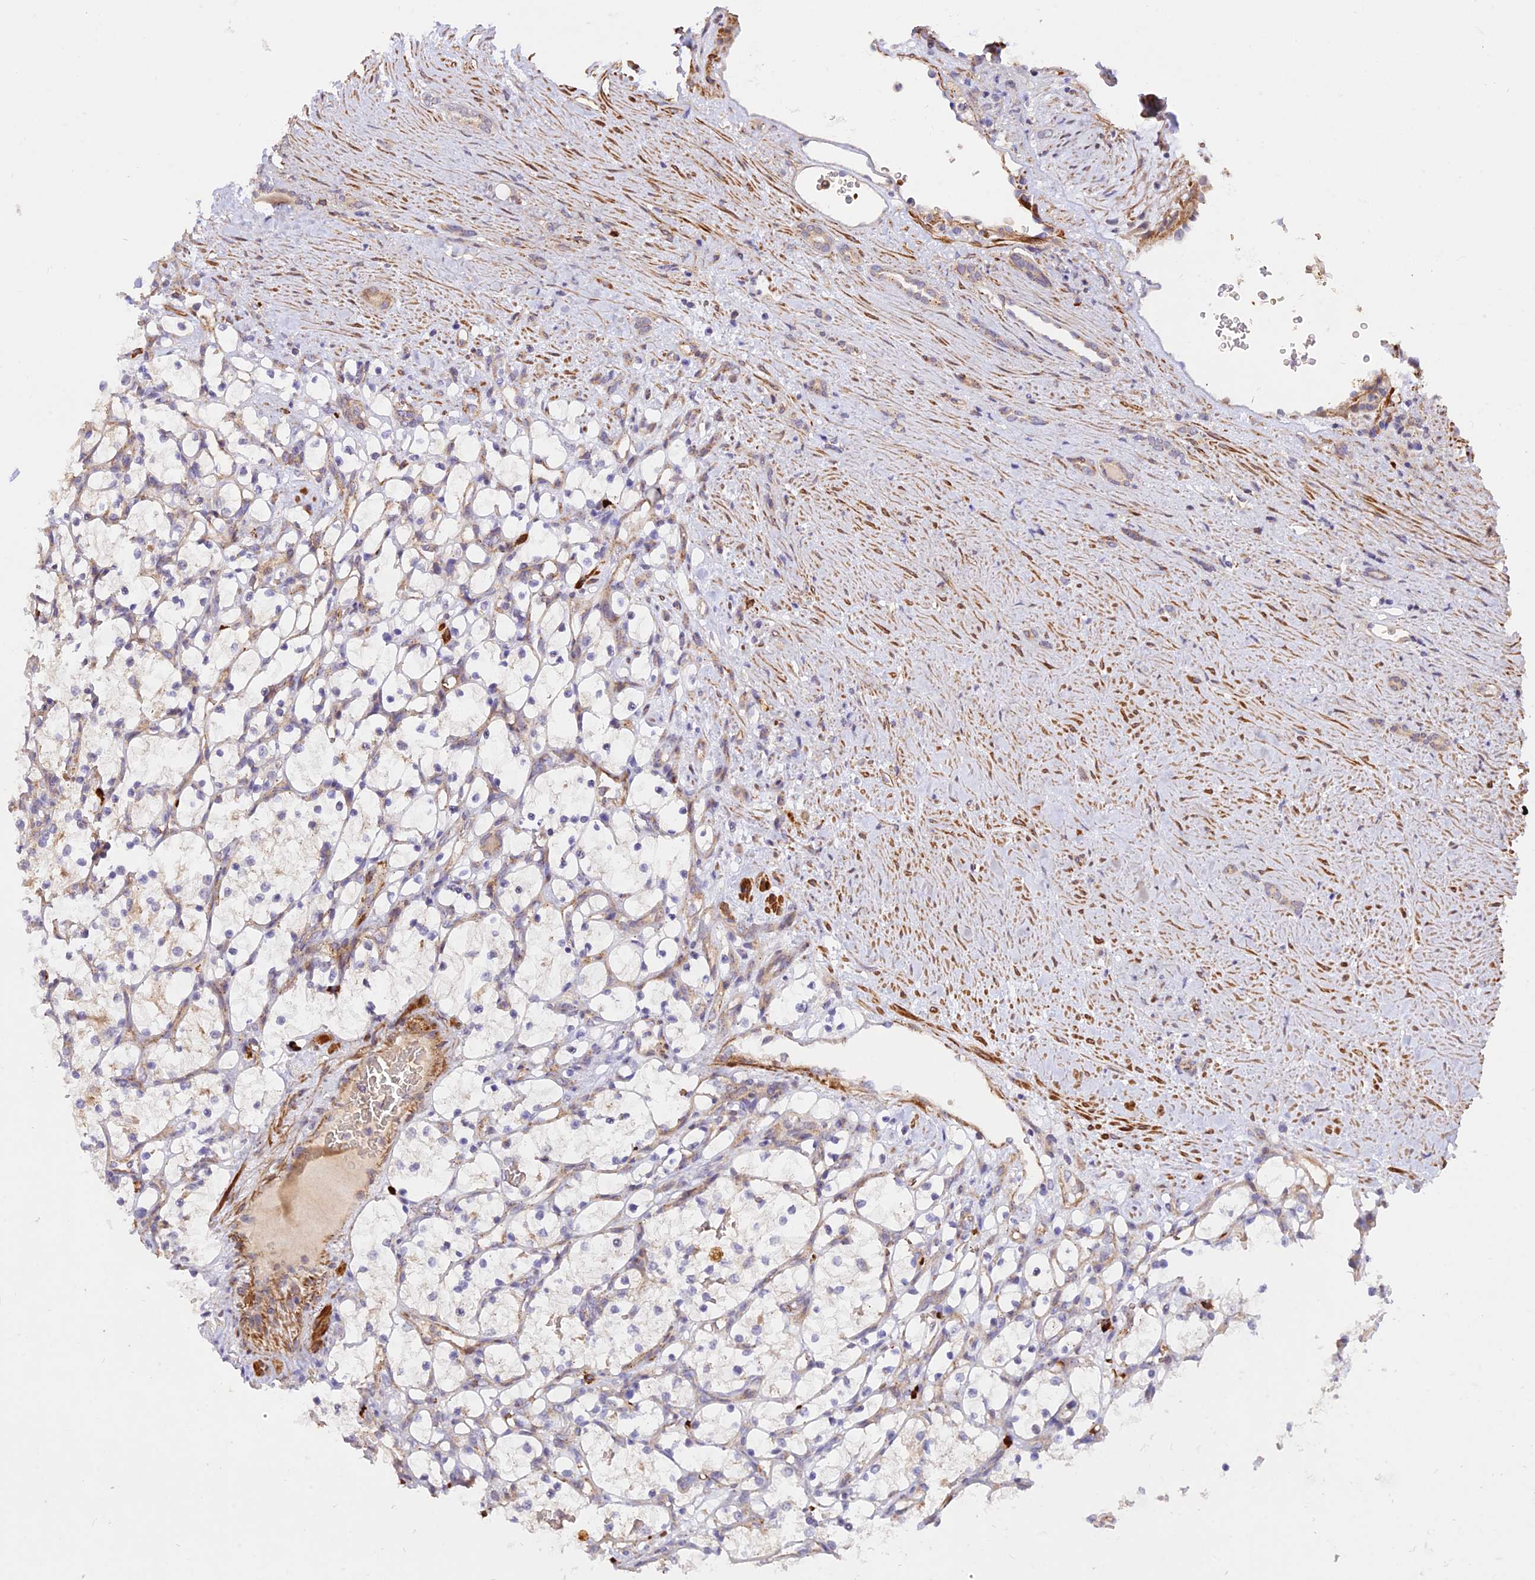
{"staining": {"intensity": "negative", "quantity": "none", "location": "none"}, "tissue": "renal cancer", "cell_type": "Tumor cells", "image_type": "cancer", "snomed": [{"axis": "morphology", "description": "Adenocarcinoma, NOS"}, {"axis": "topography", "description": "Kidney"}], "caption": "A high-resolution image shows immunohistochemistry staining of renal adenocarcinoma, which displays no significant staining in tumor cells.", "gene": "WDFY4", "patient": {"sex": "female", "age": 69}}